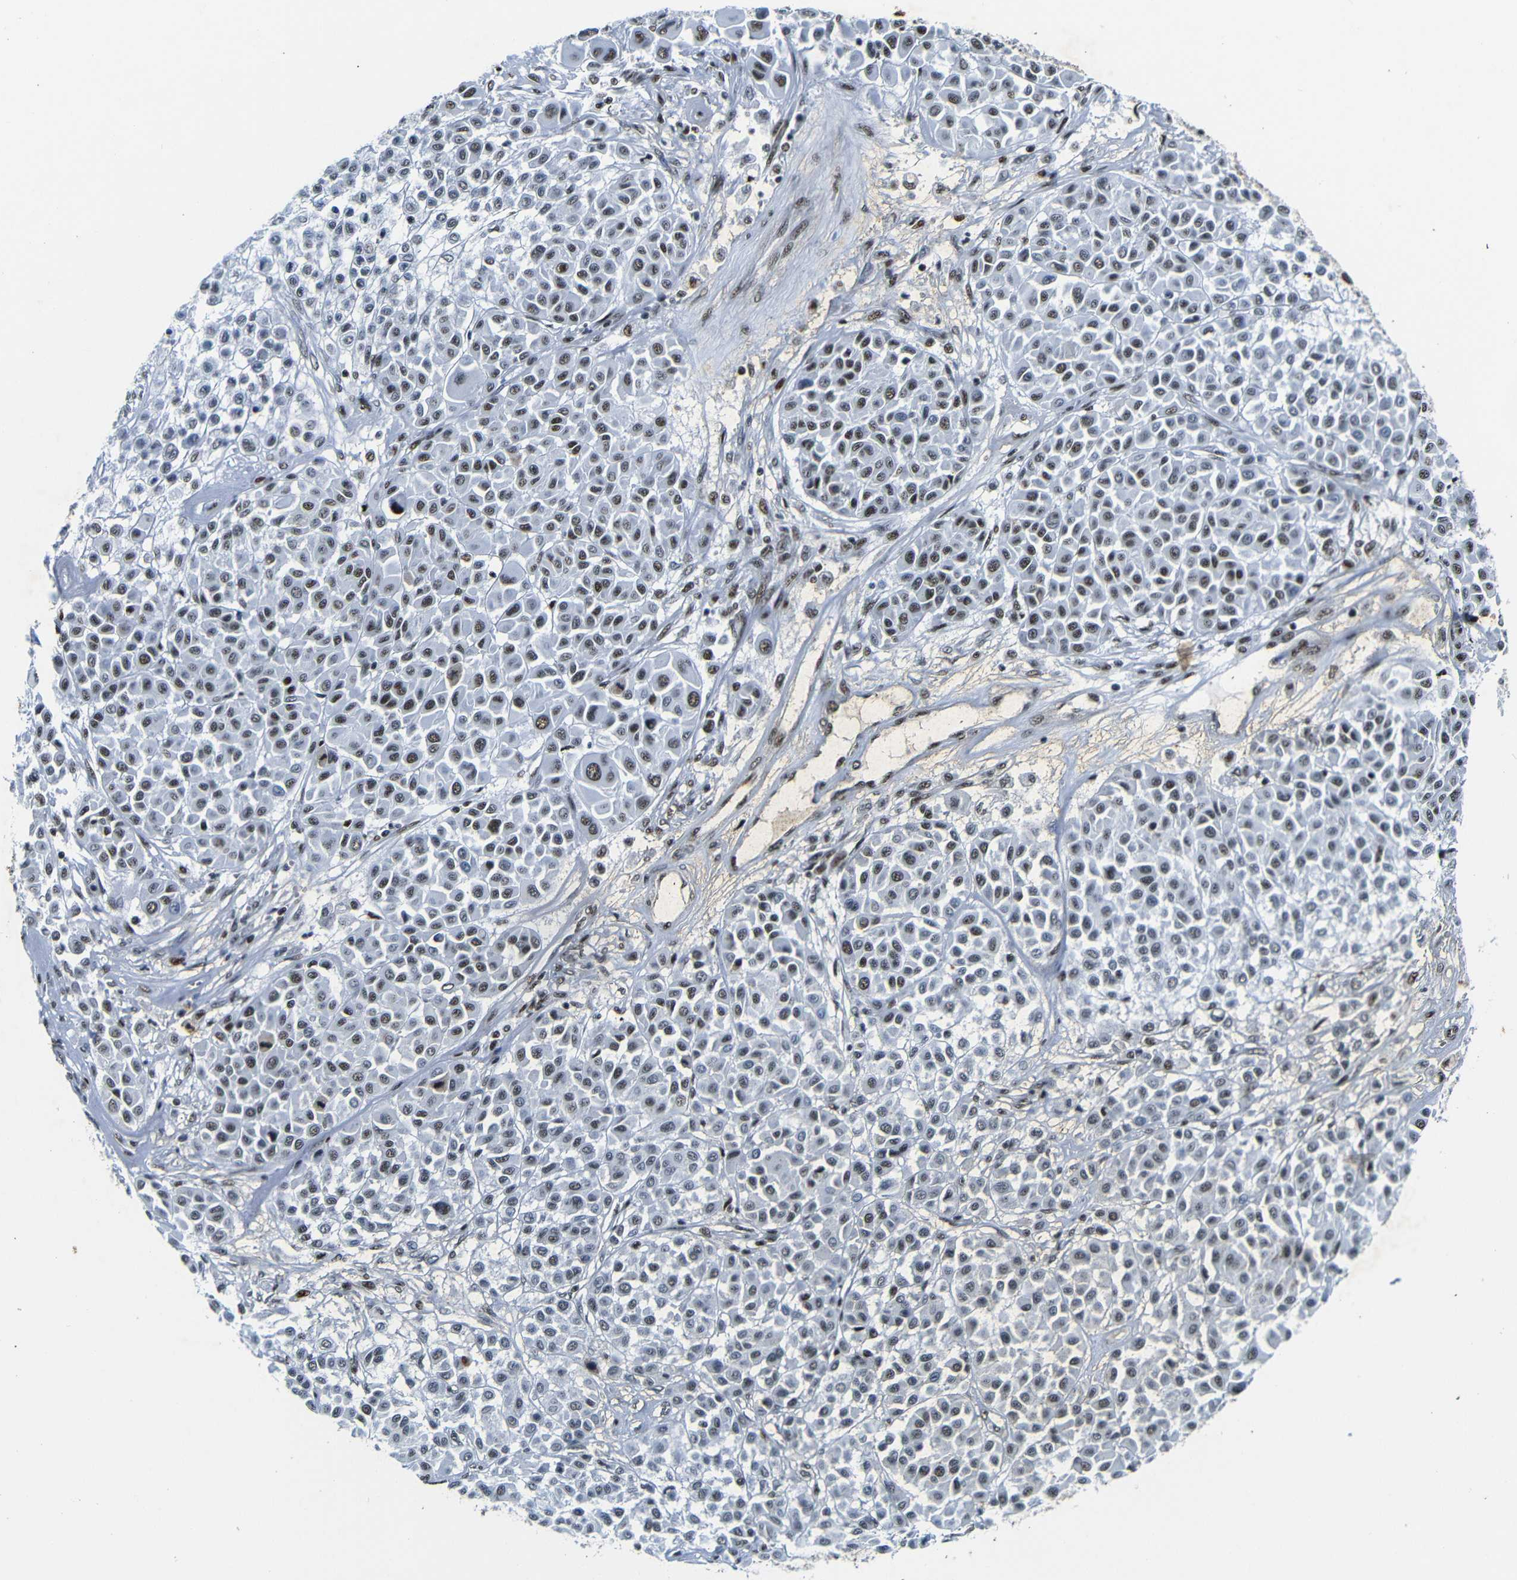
{"staining": {"intensity": "moderate", "quantity": "25%-75%", "location": "nuclear"}, "tissue": "melanoma", "cell_type": "Tumor cells", "image_type": "cancer", "snomed": [{"axis": "morphology", "description": "Malignant melanoma, Metastatic site"}, {"axis": "topography", "description": "Soft tissue"}], "caption": "The histopathology image displays immunohistochemical staining of melanoma. There is moderate nuclear staining is present in about 25%-75% of tumor cells.", "gene": "SRSF1", "patient": {"sex": "male", "age": 41}}